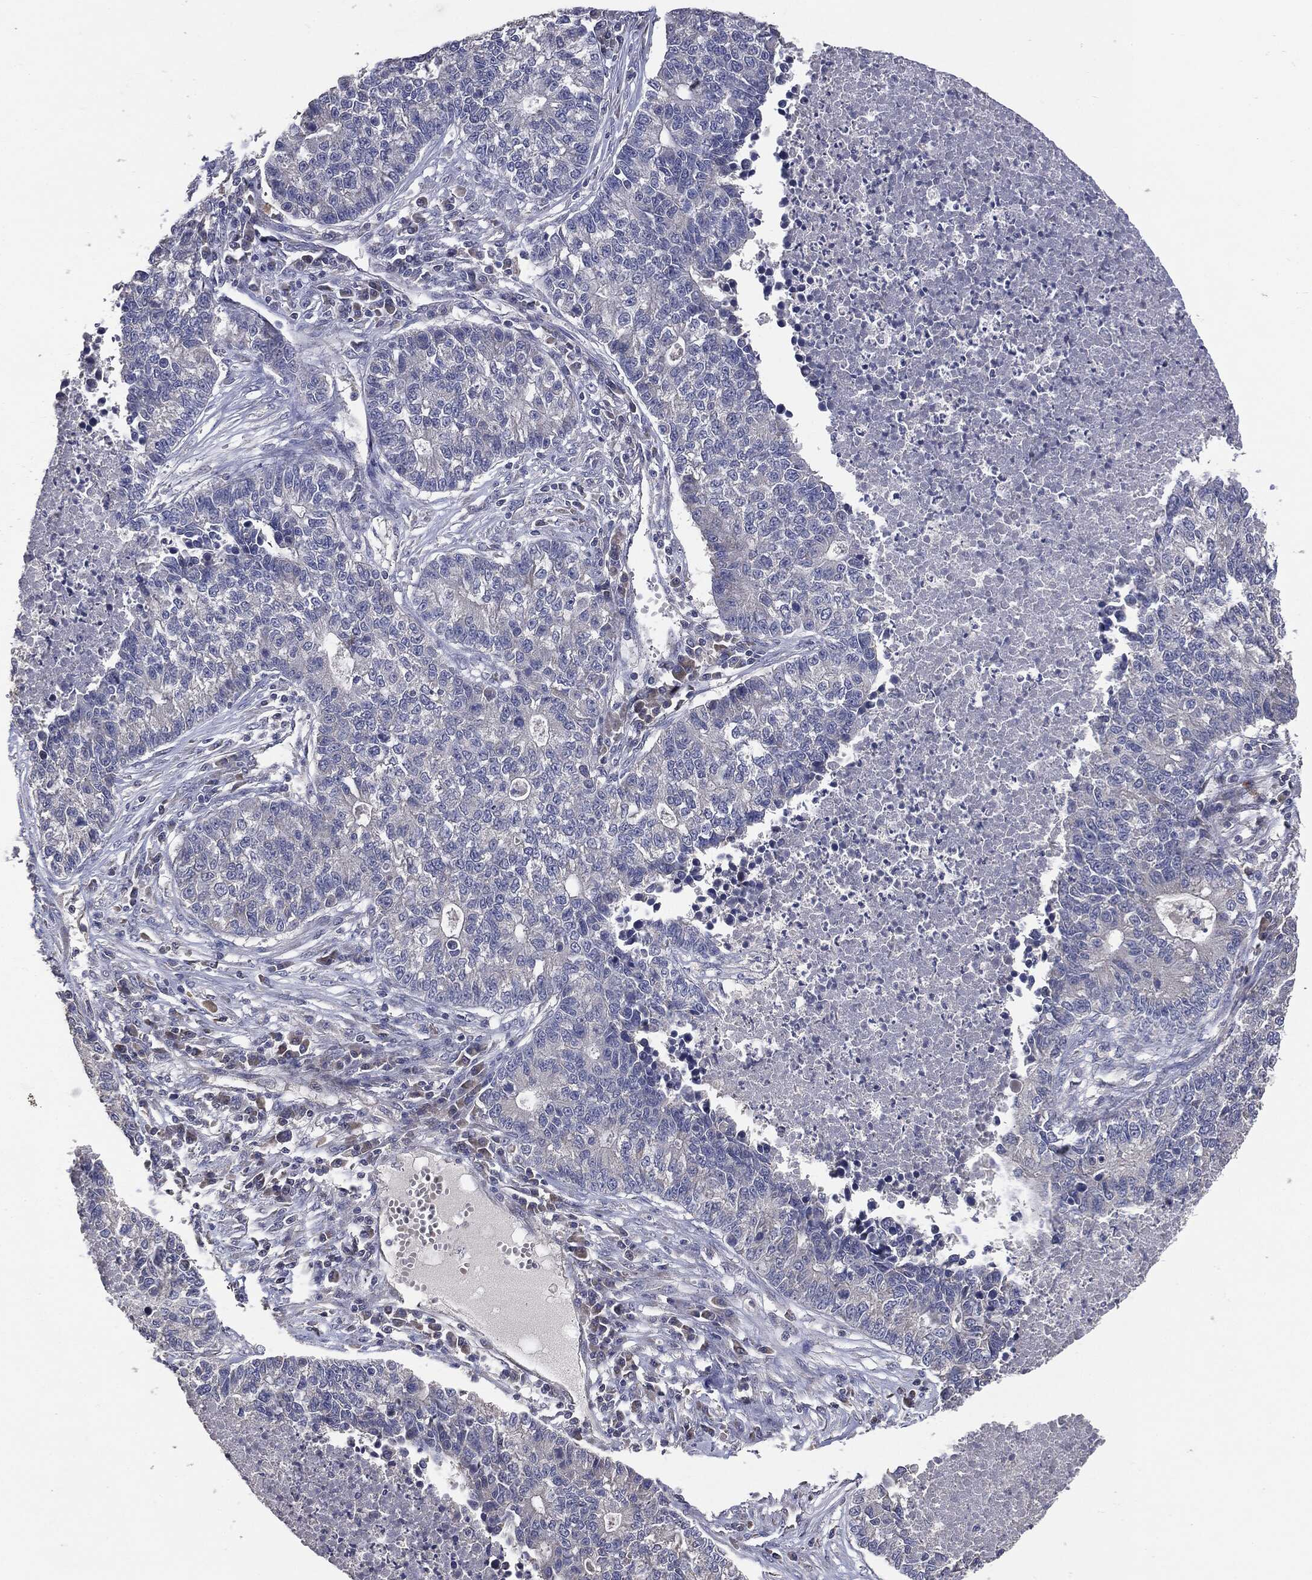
{"staining": {"intensity": "negative", "quantity": "none", "location": "none"}, "tissue": "lung cancer", "cell_type": "Tumor cells", "image_type": "cancer", "snomed": [{"axis": "morphology", "description": "Adenocarcinoma, NOS"}, {"axis": "topography", "description": "Lung"}], "caption": "Tumor cells show no significant expression in lung cancer (adenocarcinoma).", "gene": "MTOR", "patient": {"sex": "male", "age": 57}}